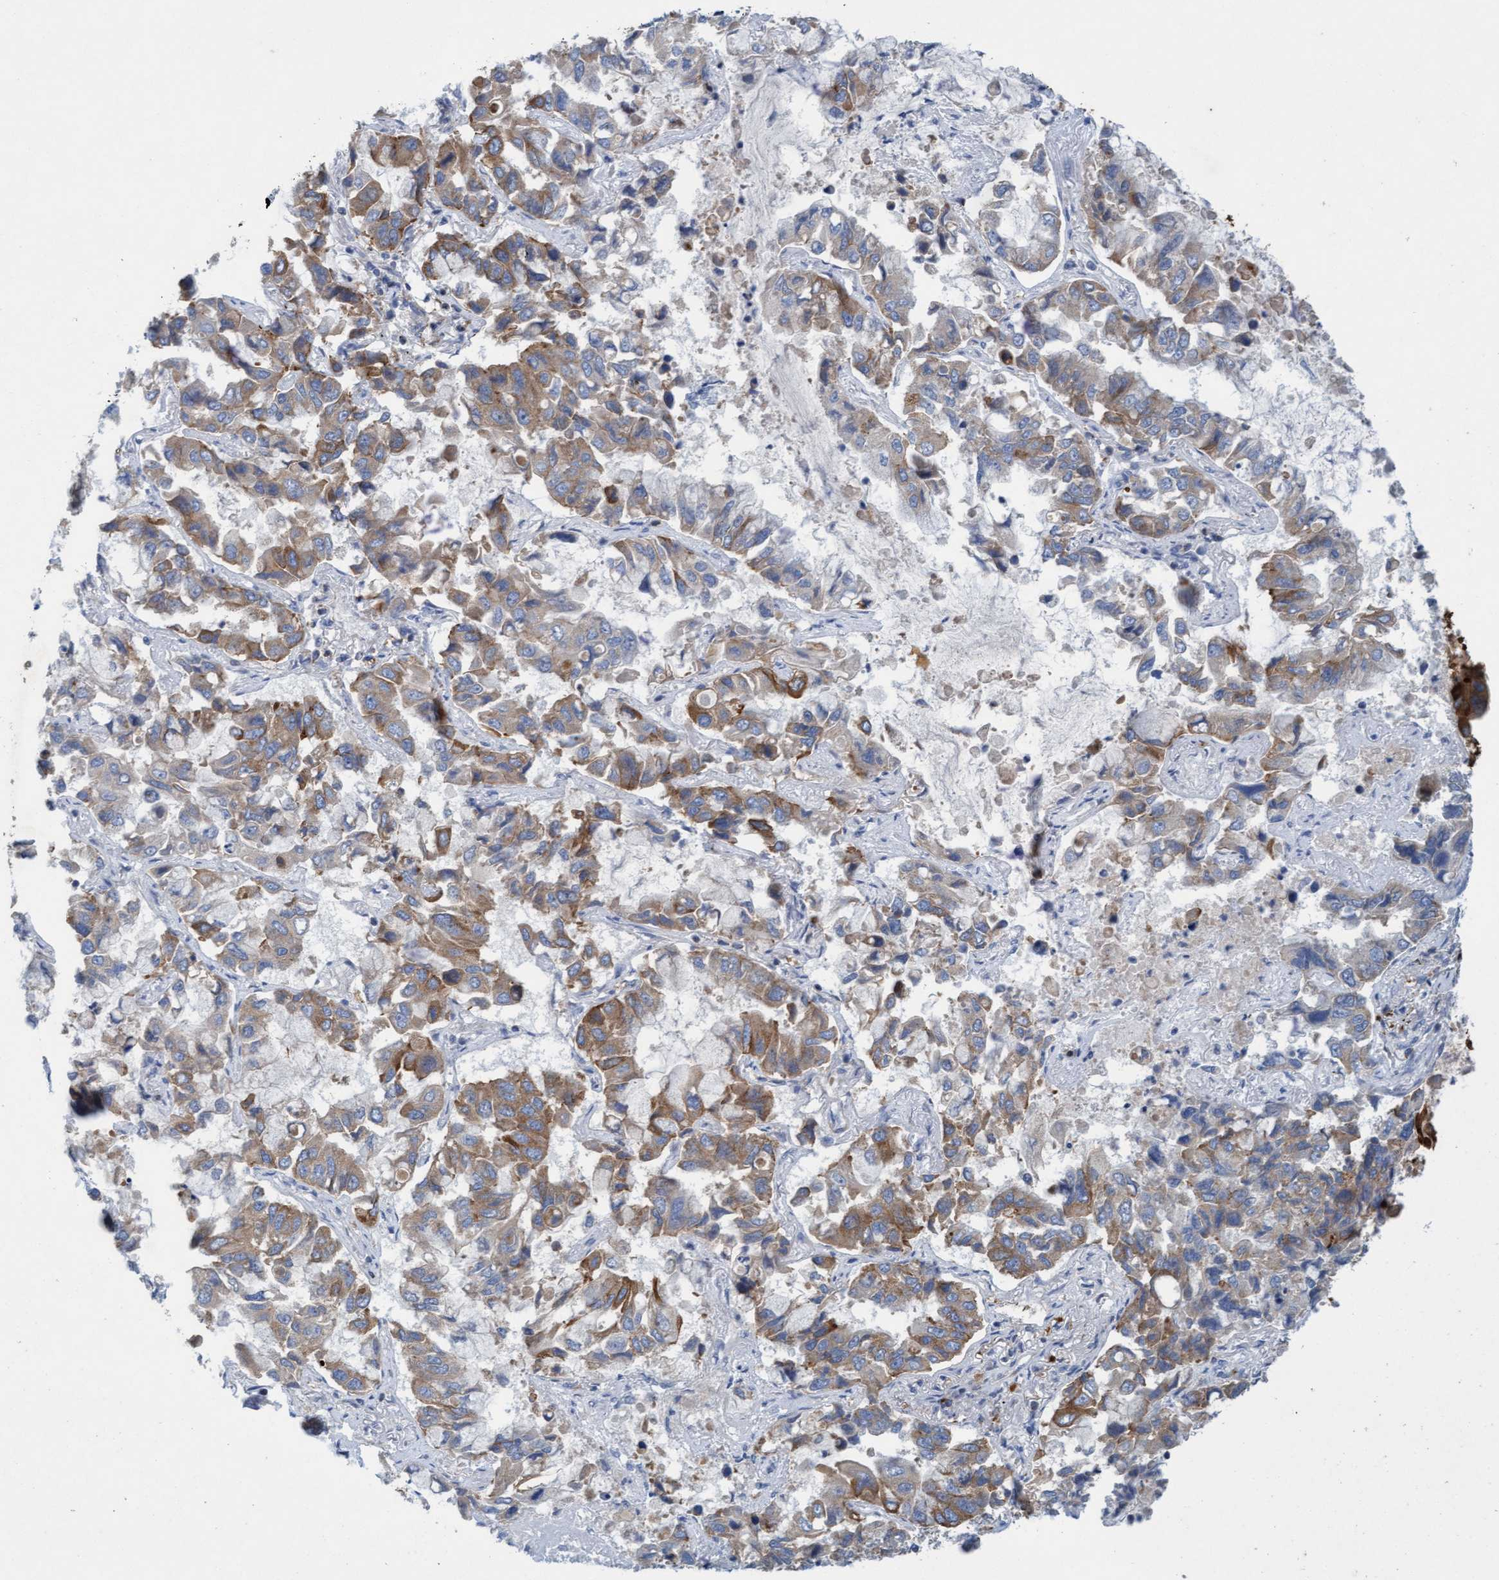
{"staining": {"intensity": "moderate", "quantity": ">75%", "location": "cytoplasmic/membranous"}, "tissue": "lung cancer", "cell_type": "Tumor cells", "image_type": "cancer", "snomed": [{"axis": "morphology", "description": "Adenocarcinoma, NOS"}, {"axis": "topography", "description": "Lung"}], "caption": "About >75% of tumor cells in human lung adenocarcinoma exhibit moderate cytoplasmic/membranous protein positivity as visualized by brown immunohistochemical staining.", "gene": "SIGIRR", "patient": {"sex": "male", "age": 64}}